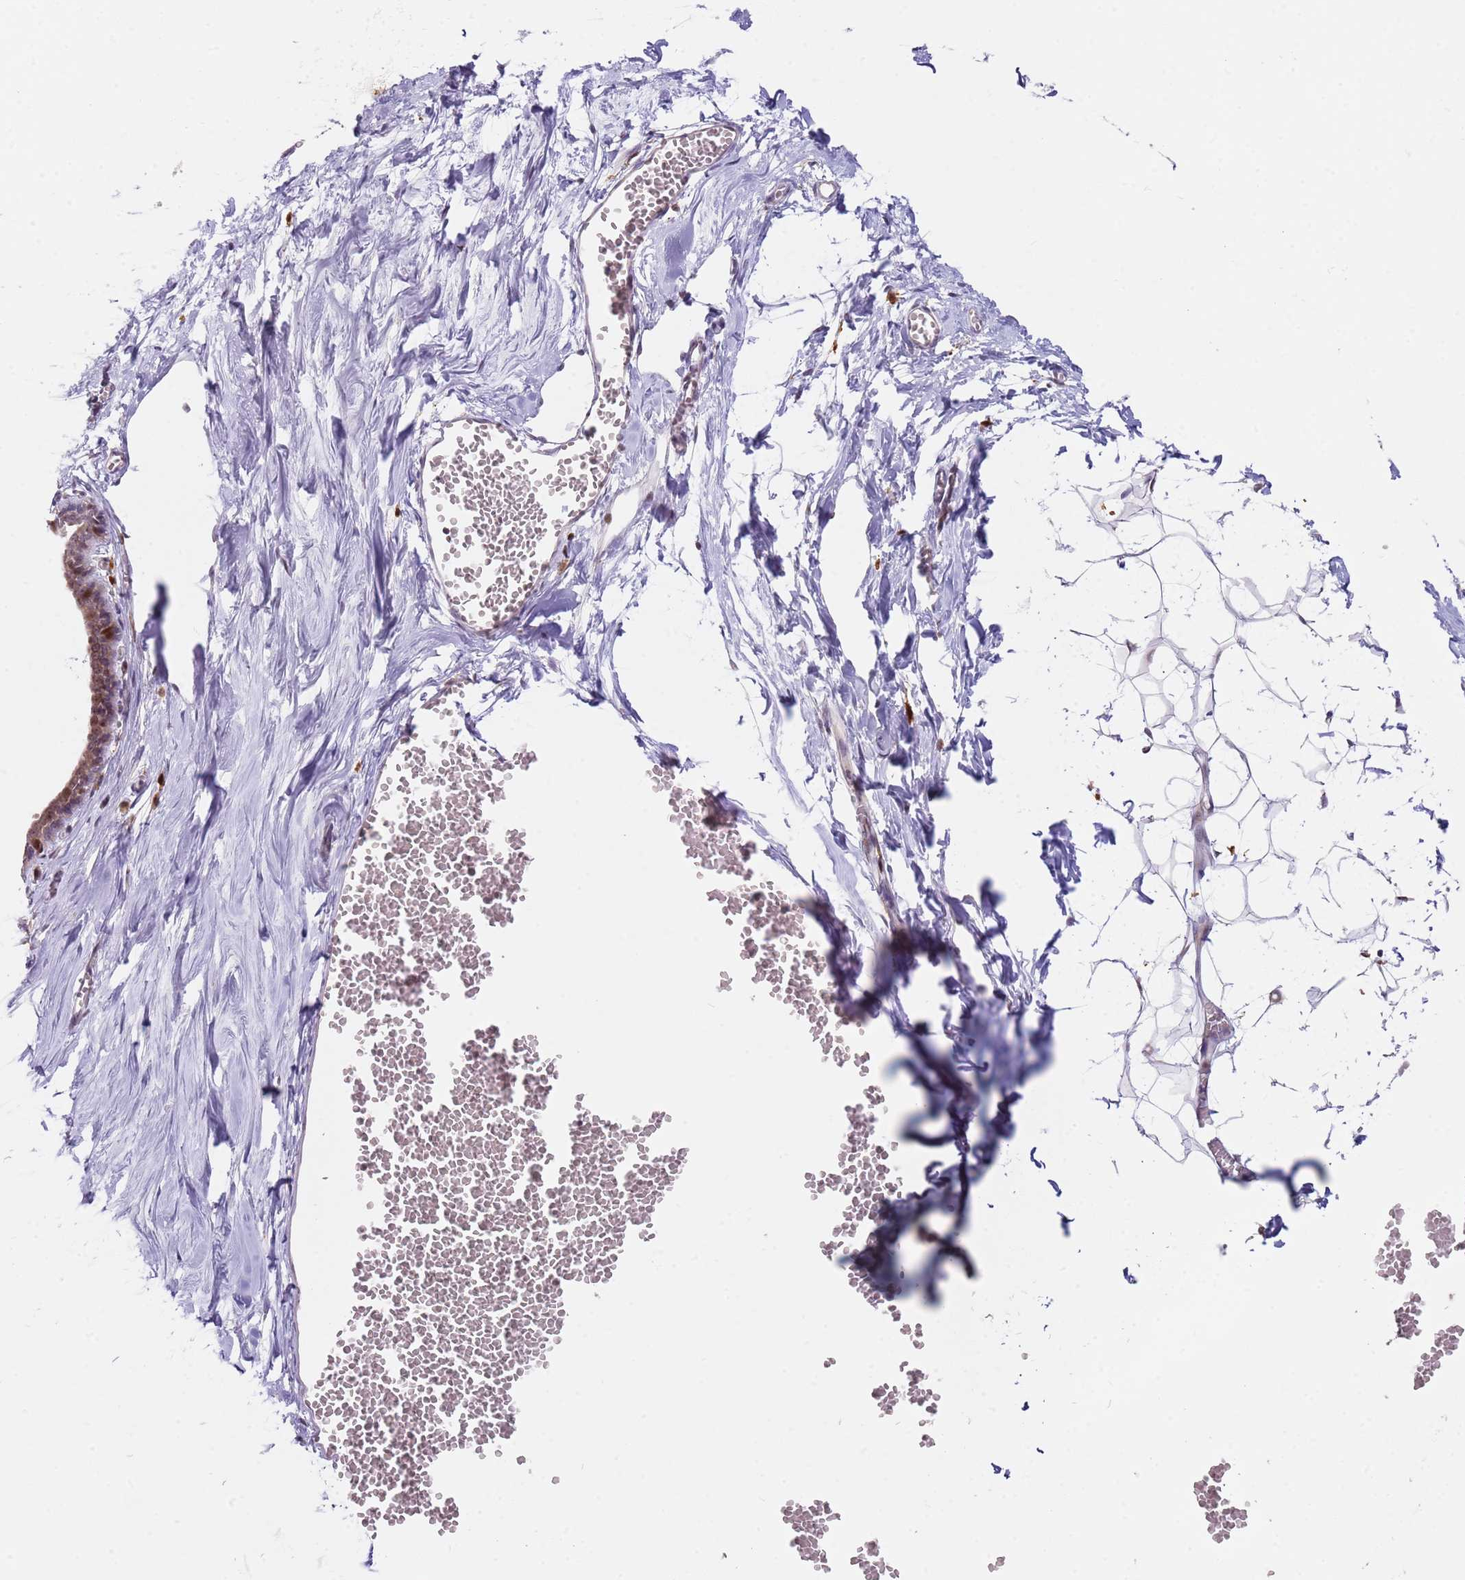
{"staining": {"intensity": "negative", "quantity": "none", "location": "none"}, "tissue": "breast", "cell_type": "Adipocytes", "image_type": "normal", "snomed": [{"axis": "morphology", "description": "Normal tissue, NOS"}, {"axis": "topography", "description": "Breast"}], "caption": "This is an immunohistochemistry (IHC) image of unremarkable breast. There is no staining in adipocytes.", "gene": "LGALSL", "patient": {"sex": "female", "age": 27}}